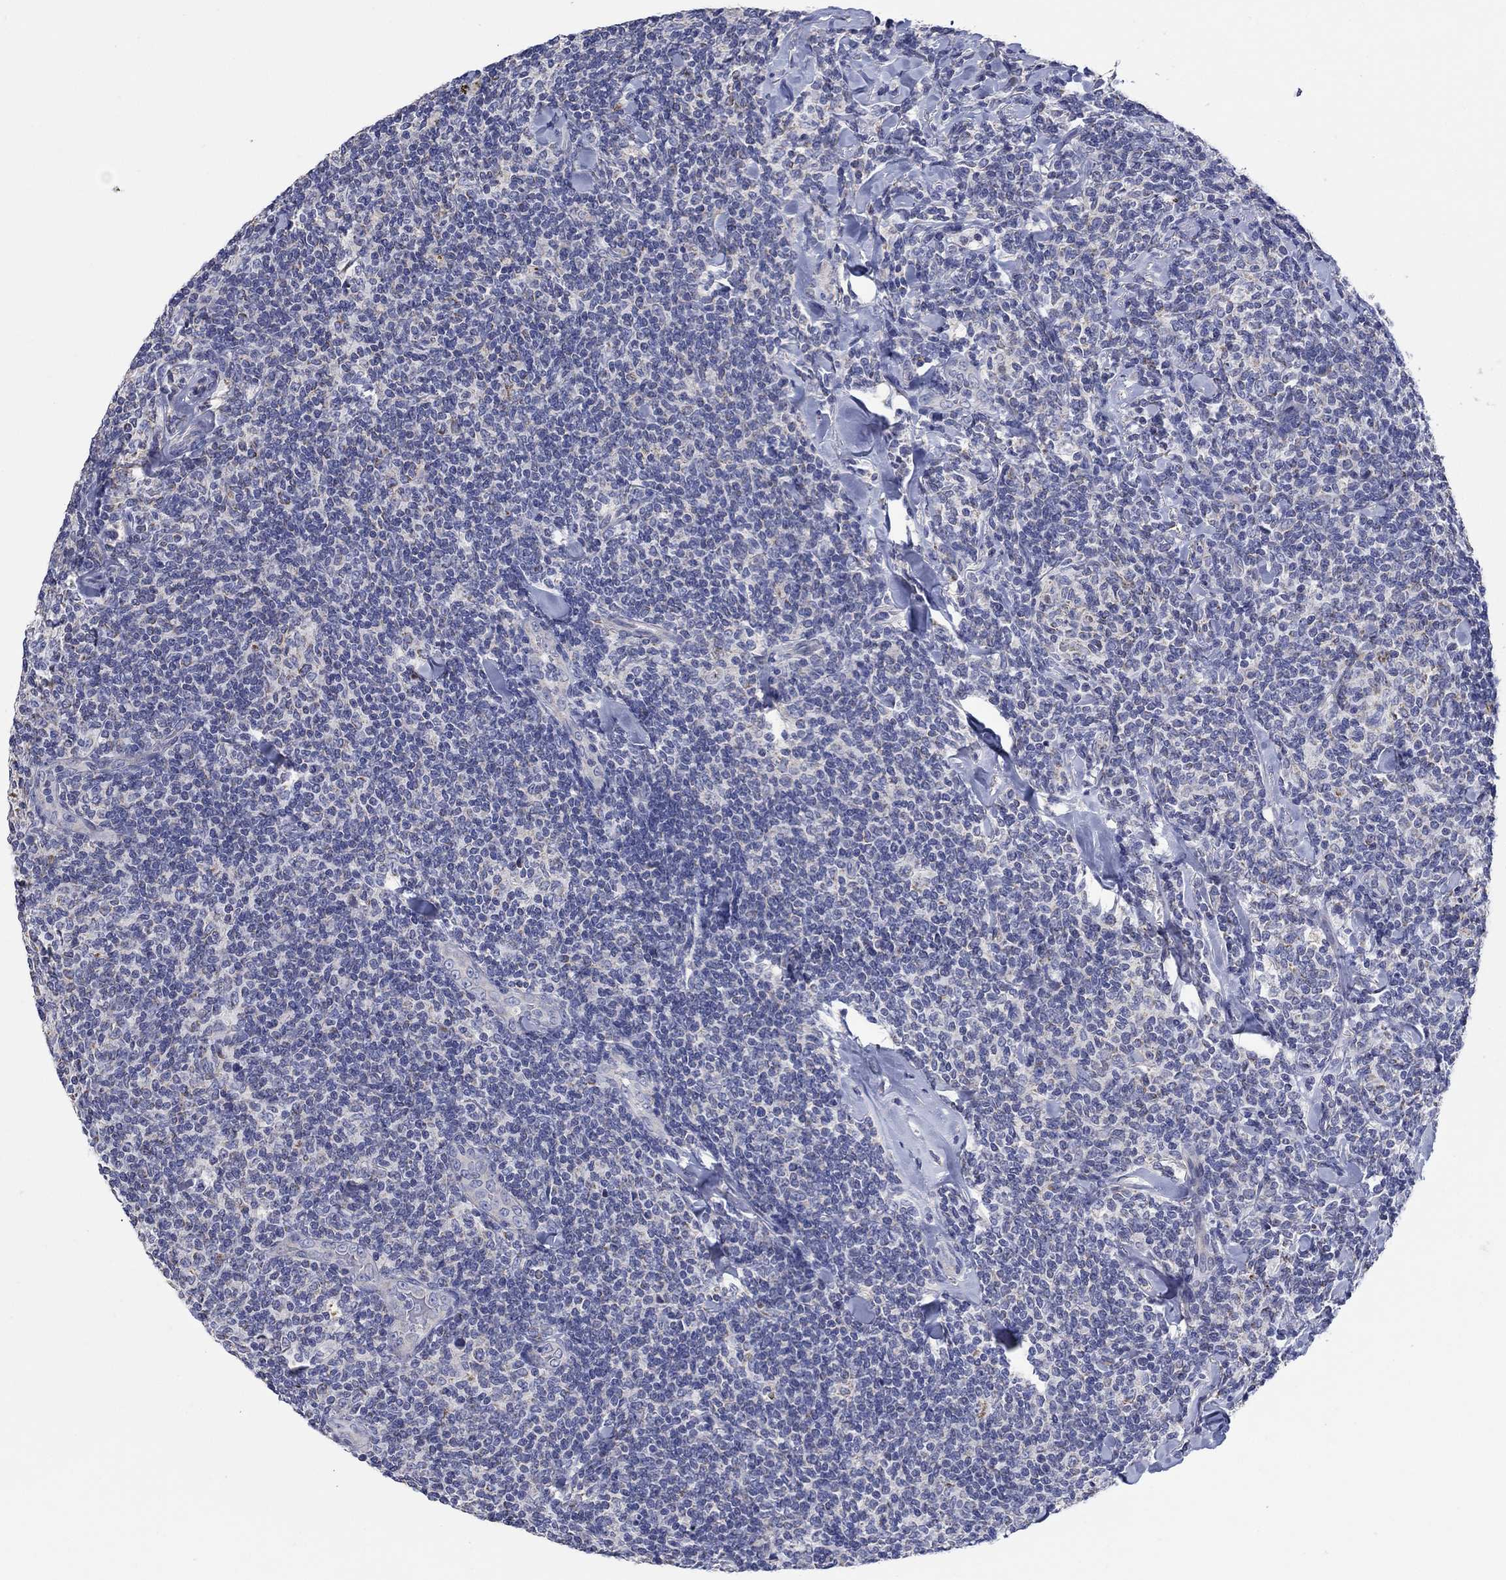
{"staining": {"intensity": "negative", "quantity": "none", "location": "none"}, "tissue": "lymphoma", "cell_type": "Tumor cells", "image_type": "cancer", "snomed": [{"axis": "morphology", "description": "Malignant lymphoma, non-Hodgkin's type, Low grade"}, {"axis": "topography", "description": "Lymph node"}], "caption": "Lymphoma stained for a protein using immunohistochemistry (IHC) displays no positivity tumor cells.", "gene": "CLVS1", "patient": {"sex": "female", "age": 56}}